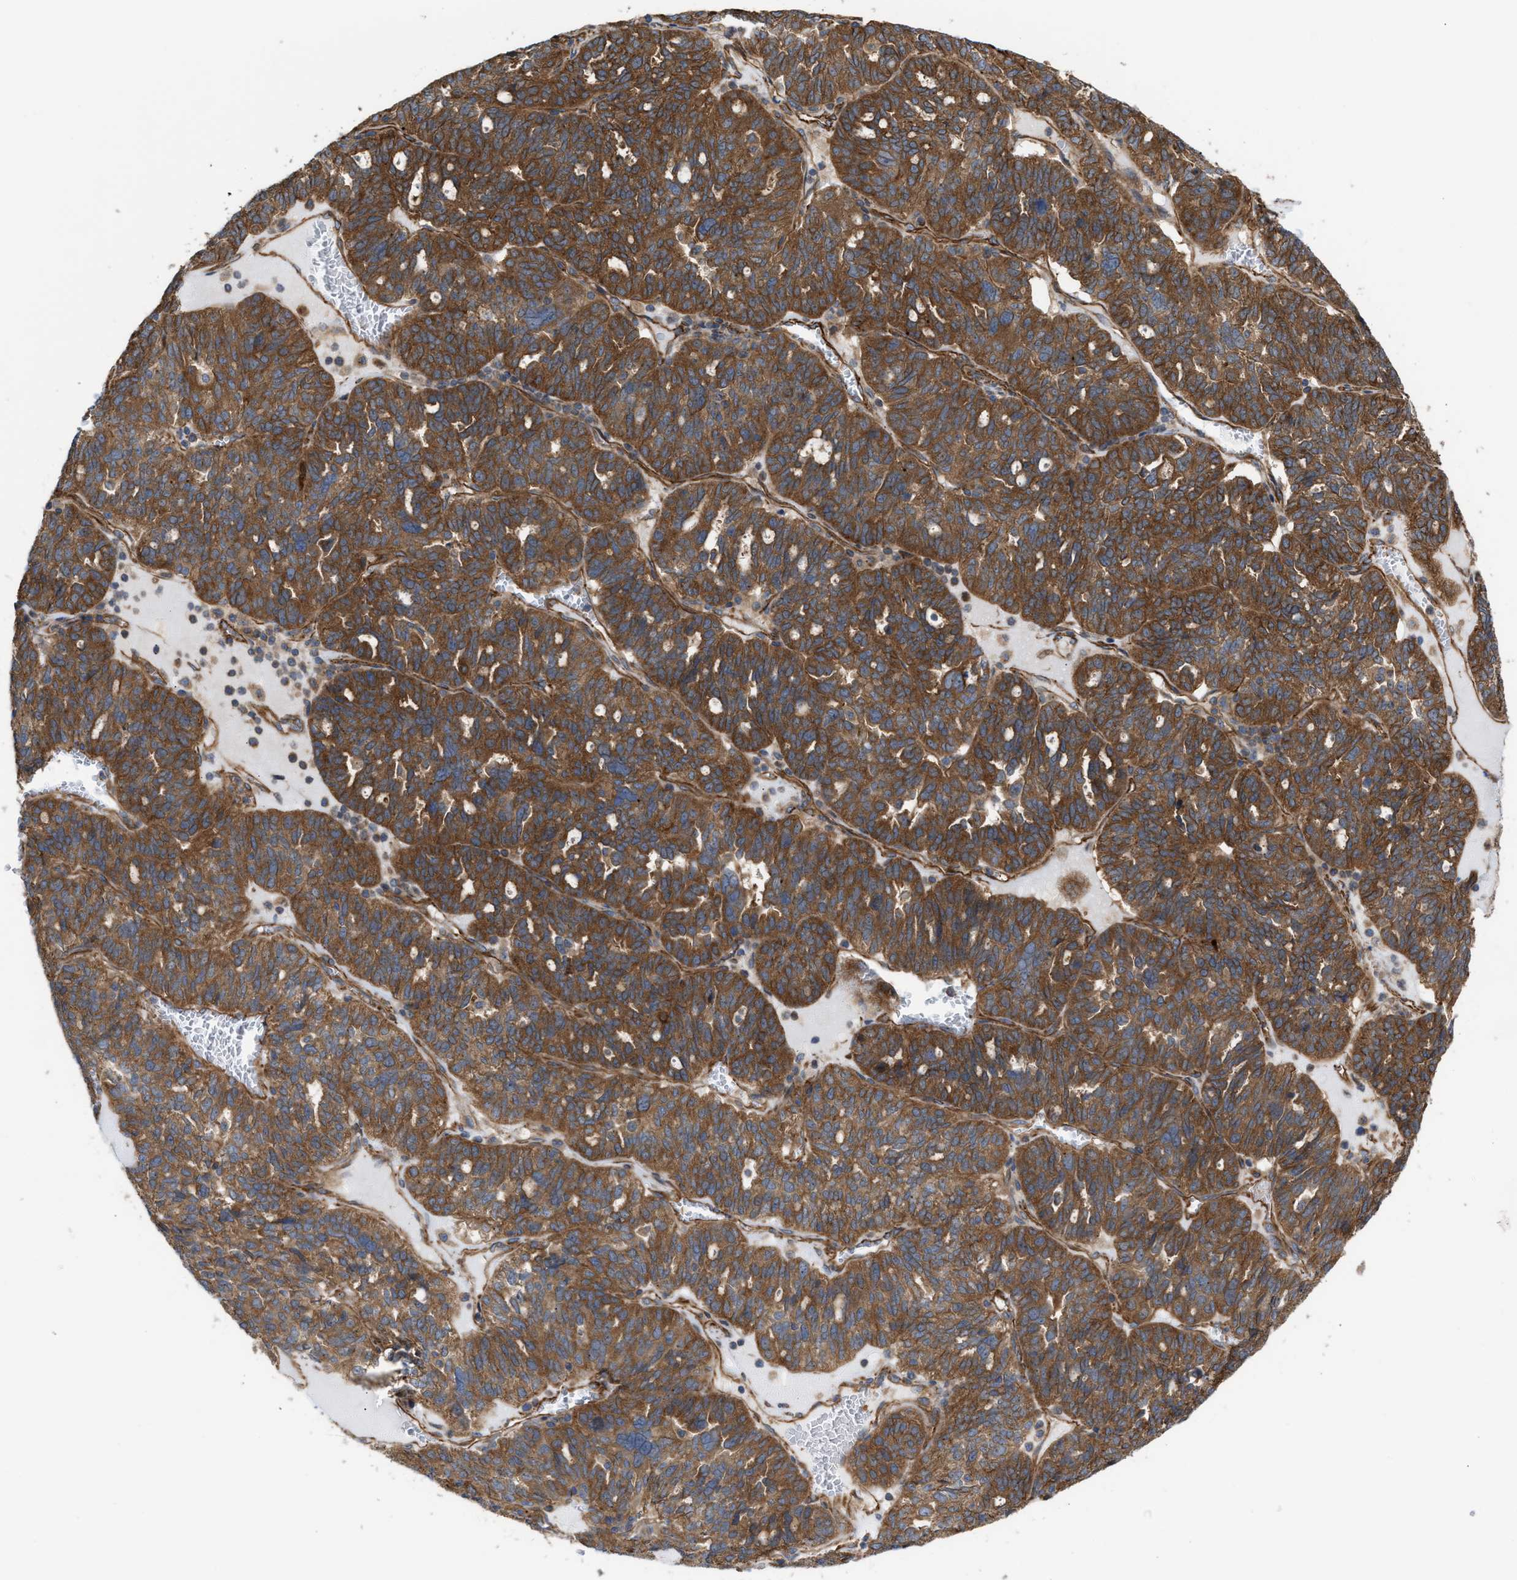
{"staining": {"intensity": "moderate", "quantity": ">75%", "location": "cytoplasmic/membranous"}, "tissue": "ovarian cancer", "cell_type": "Tumor cells", "image_type": "cancer", "snomed": [{"axis": "morphology", "description": "Cystadenocarcinoma, serous, NOS"}, {"axis": "topography", "description": "Ovary"}], "caption": "The immunohistochemical stain labels moderate cytoplasmic/membranous positivity in tumor cells of serous cystadenocarcinoma (ovarian) tissue. The protein of interest is shown in brown color, while the nuclei are stained blue.", "gene": "EPS15L1", "patient": {"sex": "female", "age": 59}}